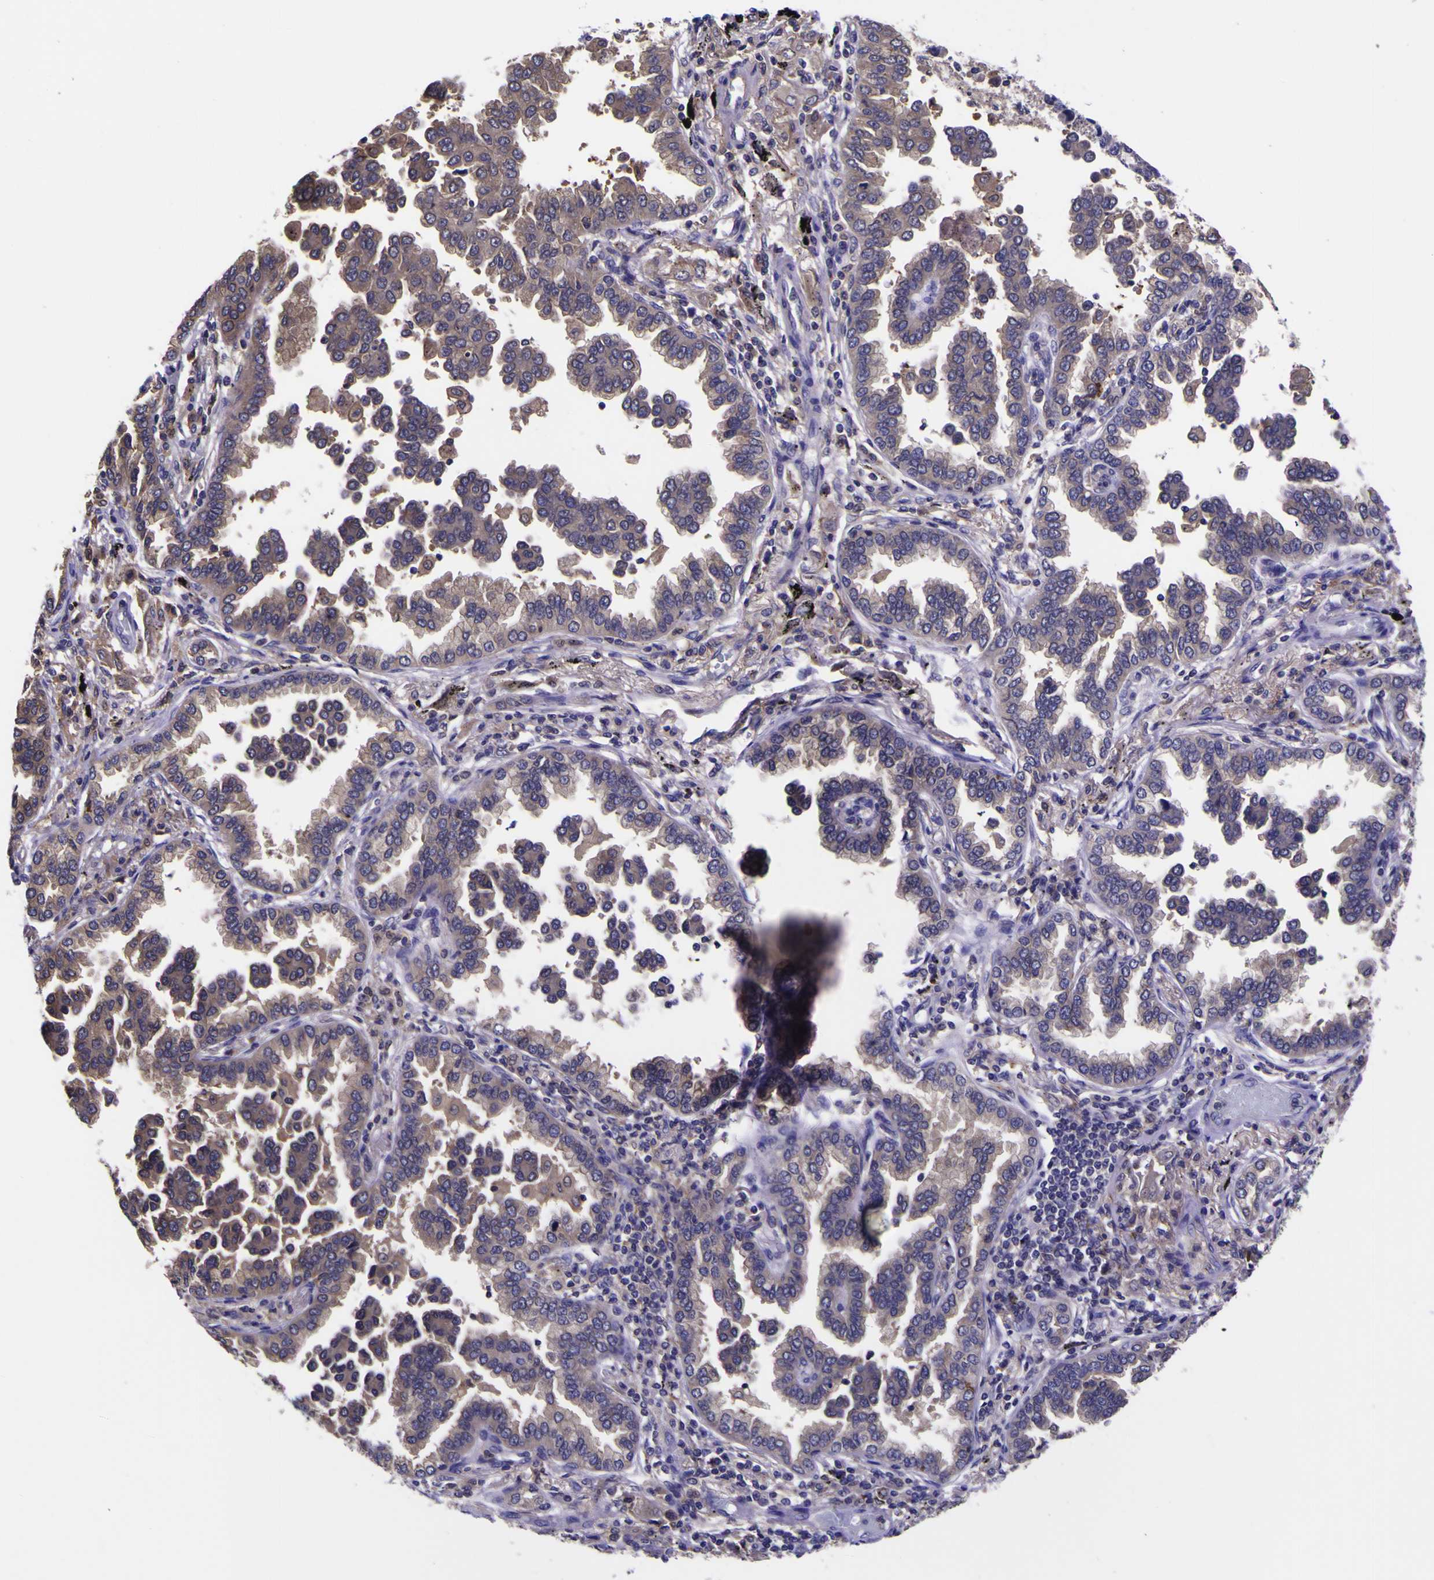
{"staining": {"intensity": "weak", "quantity": ">75%", "location": "cytoplasmic/membranous"}, "tissue": "lung cancer", "cell_type": "Tumor cells", "image_type": "cancer", "snomed": [{"axis": "morphology", "description": "Normal tissue, NOS"}, {"axis": "morphology", "description": "Adenocarcinoma, NOS"}, {"axis": "topography", "description": "Lung"}], "caption": "Immunohistochemical staining of human adenocarcinoma (lung) shows weak cytoplasmic/membranous protein positivity in approximately >75% of tumor cells.", "gene": "MAPK14", "patient": {"sex": "male", "age": 59}}